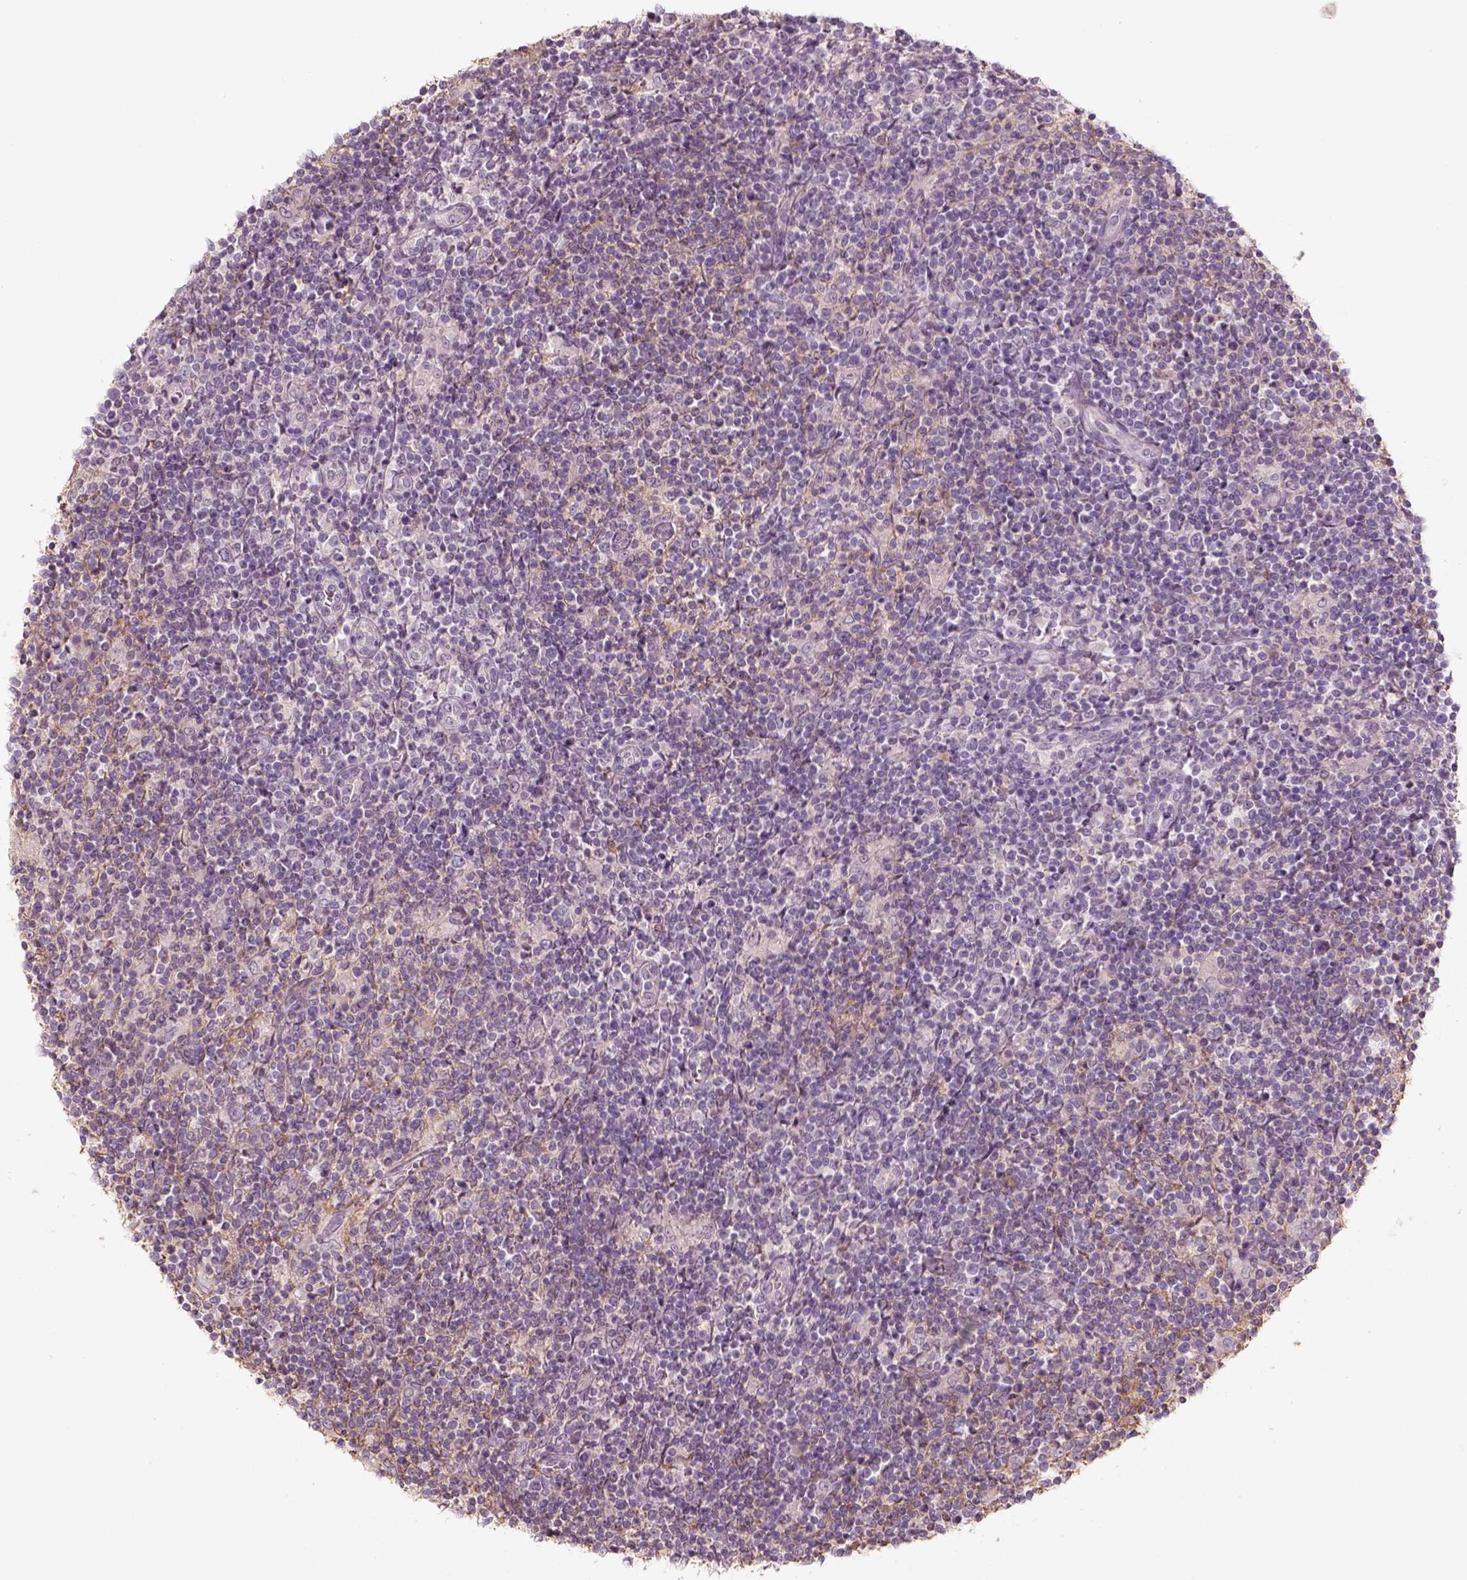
{"staining": {"intensity": "negative", "quantity": "none", "location": "none"}, "tissue": "lymphoma", "cell_type": "Tumor cells", "image_type": "cancer", "snomed": [{"axis": "morphology", "description": "Hodgkin's disease, NOS"}, {"axis": "topography", "description": "Lymph node"}], "caption": "There is no significant positivity in tumor cells of lymphoma.", "gene": "AQP9", "patient": {"sex": "male", "age": 40}}